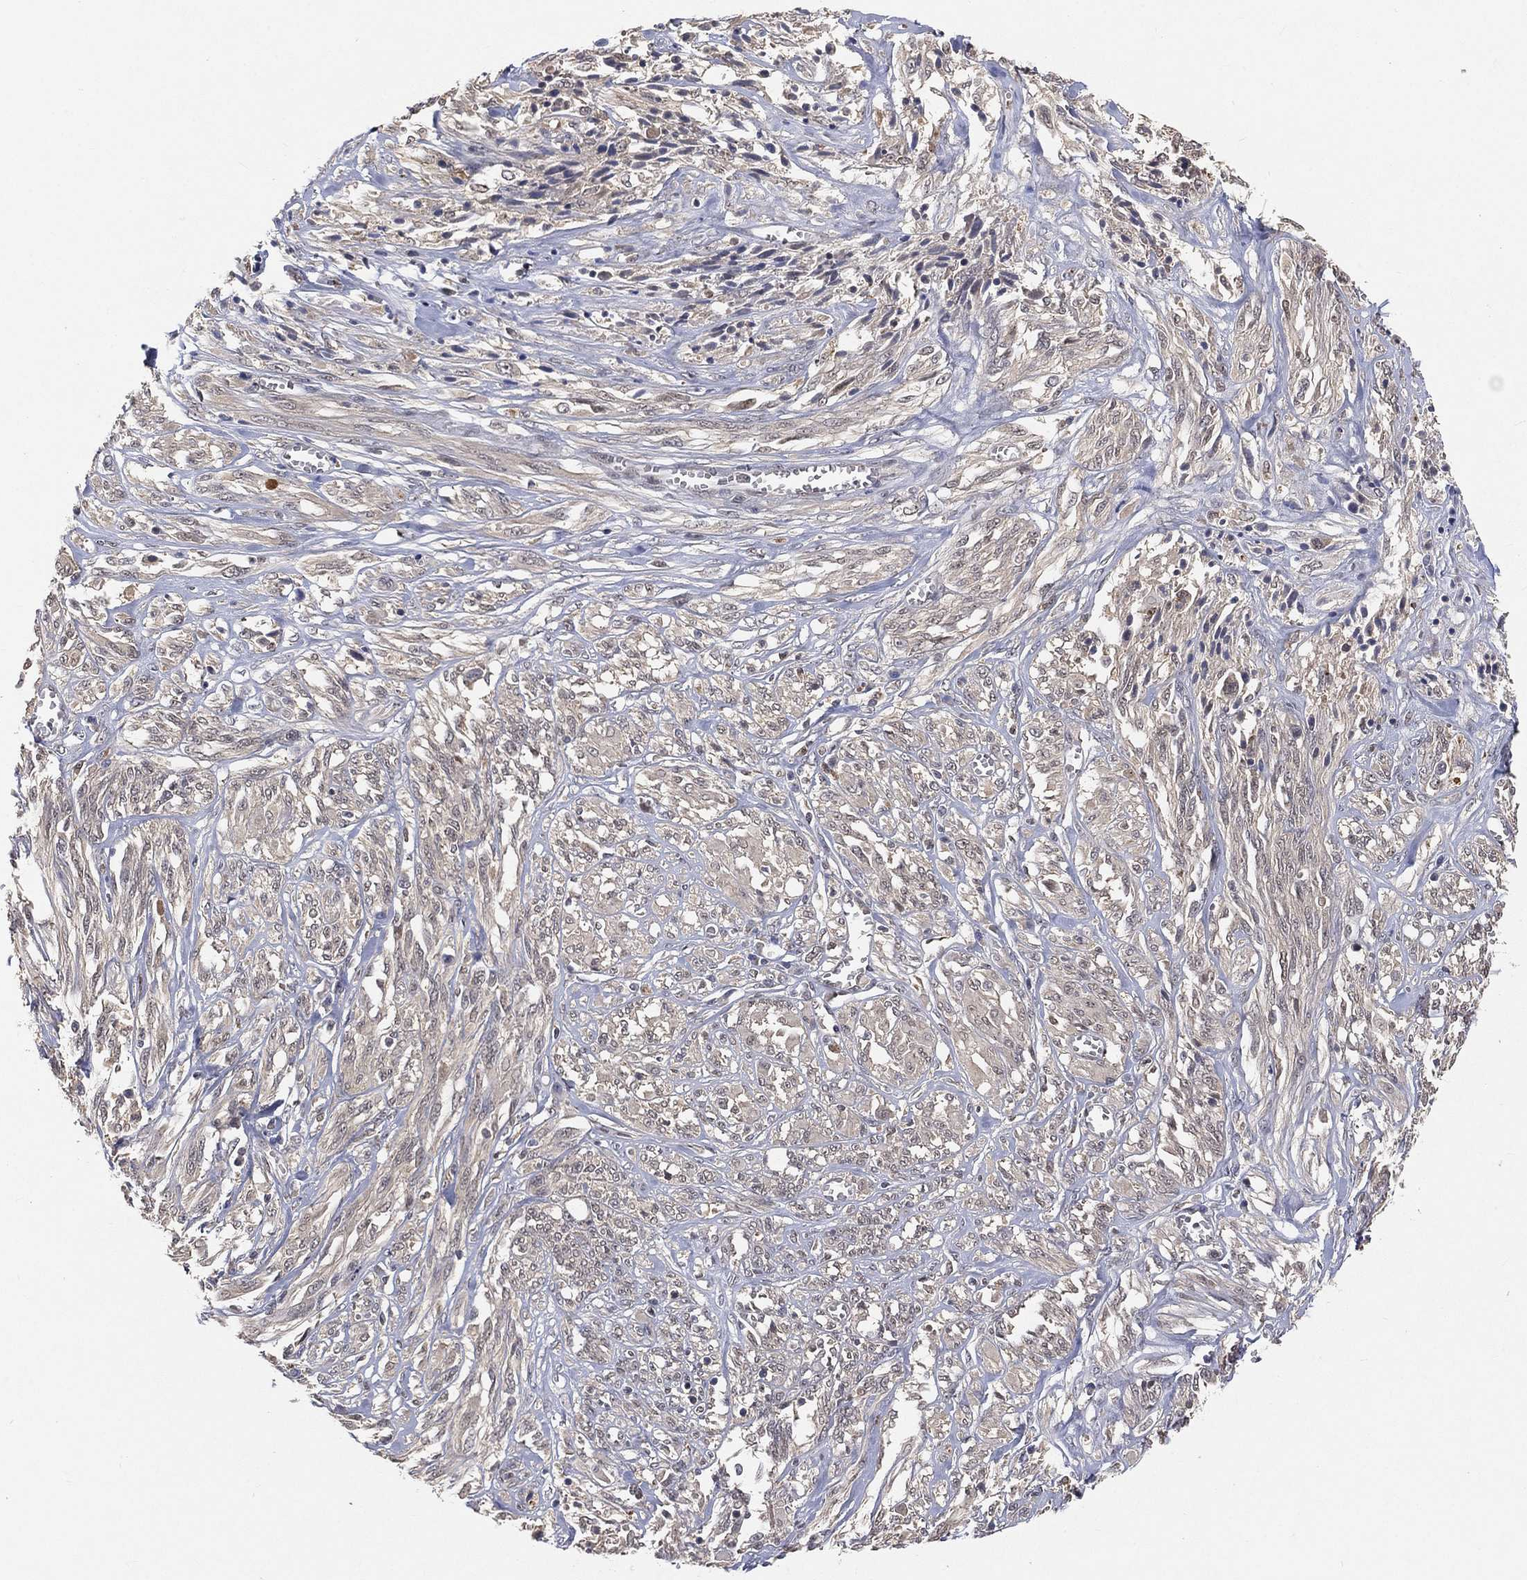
{"staining": {"intensity": "negative", "quantity": "none", "location": "none"}, "tissue": "melanoma", "cell_type": "Tumor cells", "image_type": "cancer", "snomed": [{"axis": "morphology", "description": "Malignant melanoma, NOS"}, {"axis": "topography", "description": "Skin"}], "caption": "There is no significant staining in tumor cells of melanoma.", "gene": "MAPK1", "patient": {"sex": "female", "age": 91}}